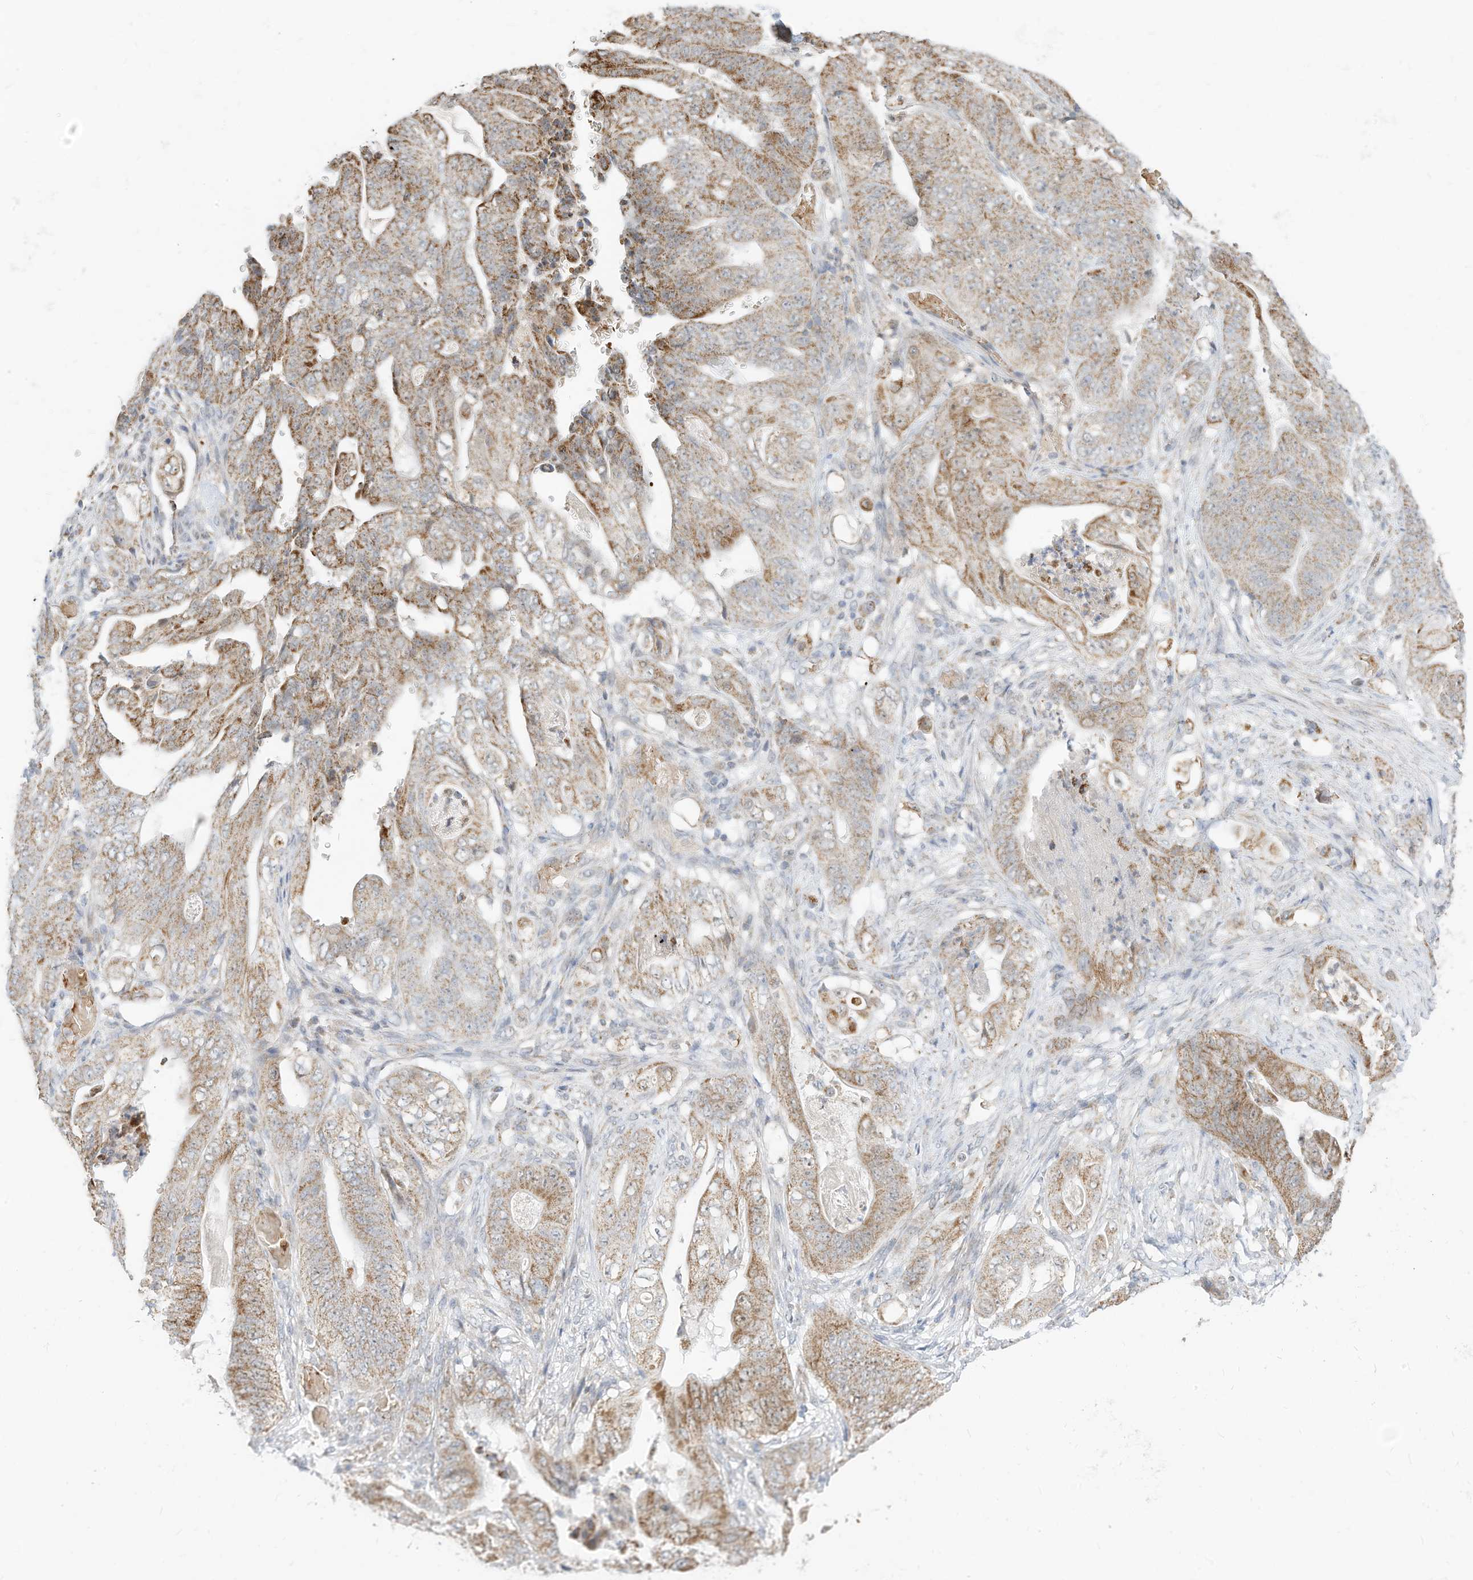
{"staining": {"intensity": "moderate", "quantity": ">75%", "location": "cytoplasmic/membranous"}, "tissue": "stomach cancer", "cell_type": "Tumor cells", "image_type": "cancer", "snomed": [{"axis": "morphology", "description": "Adenocarcinoma, NOS"}, {"axis": "topography", "description": "Stomach"}], "caption": "Stomach adenocarcinoma stained with immunohistochemistry reveals moderate cytoplasmic/membranous positivity in approximately >75% of tumor cells. The staining is performed using DAB (3,3'-diaminobenzidine) brown chromogen to label protein expression. The nuclei are counter-stained blue using hematoxylin.", "gene": "MTUS2", "patient": {"sex": "female", "age": 73}}